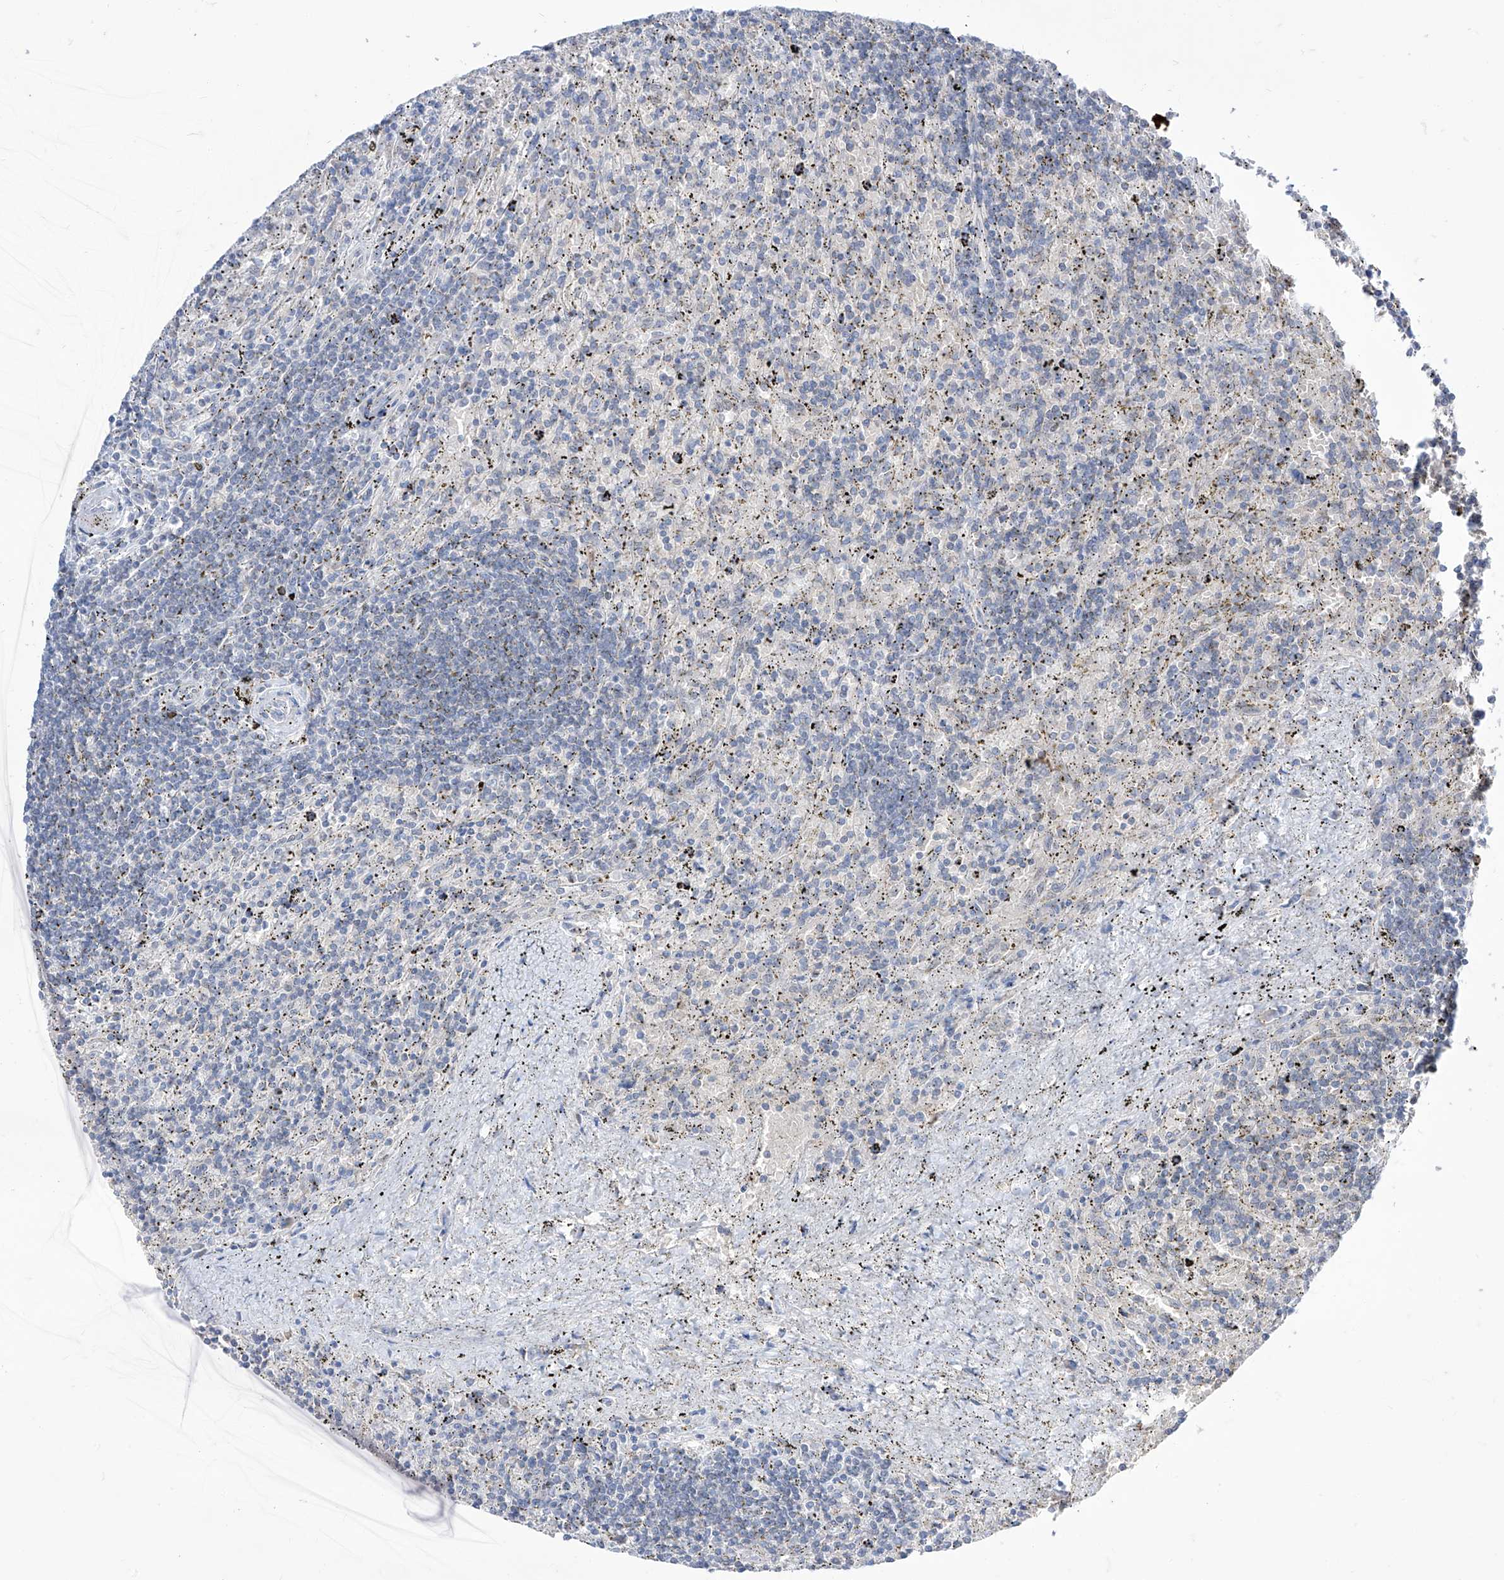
{"staining": {"intensity": "negative", "quantity": "none", "location": "none"}, "tissue": "lymphoma", "cell_type": "Tumor cells", "image_type": "cancer", "snomed": [{"axis": "morphology", "description": "Malignant lymphoma, non-Hodgkin's type, Low grade"}, {"axis": "topography", "description": "Spleen"}], "caption": "Protein analysis of low-grade malignant lymphoma, non-Hodgkin's type reveals no significant expression in tumor cells.", "gene": "BROX", "patient": {"sex": "male", "age": 76}}